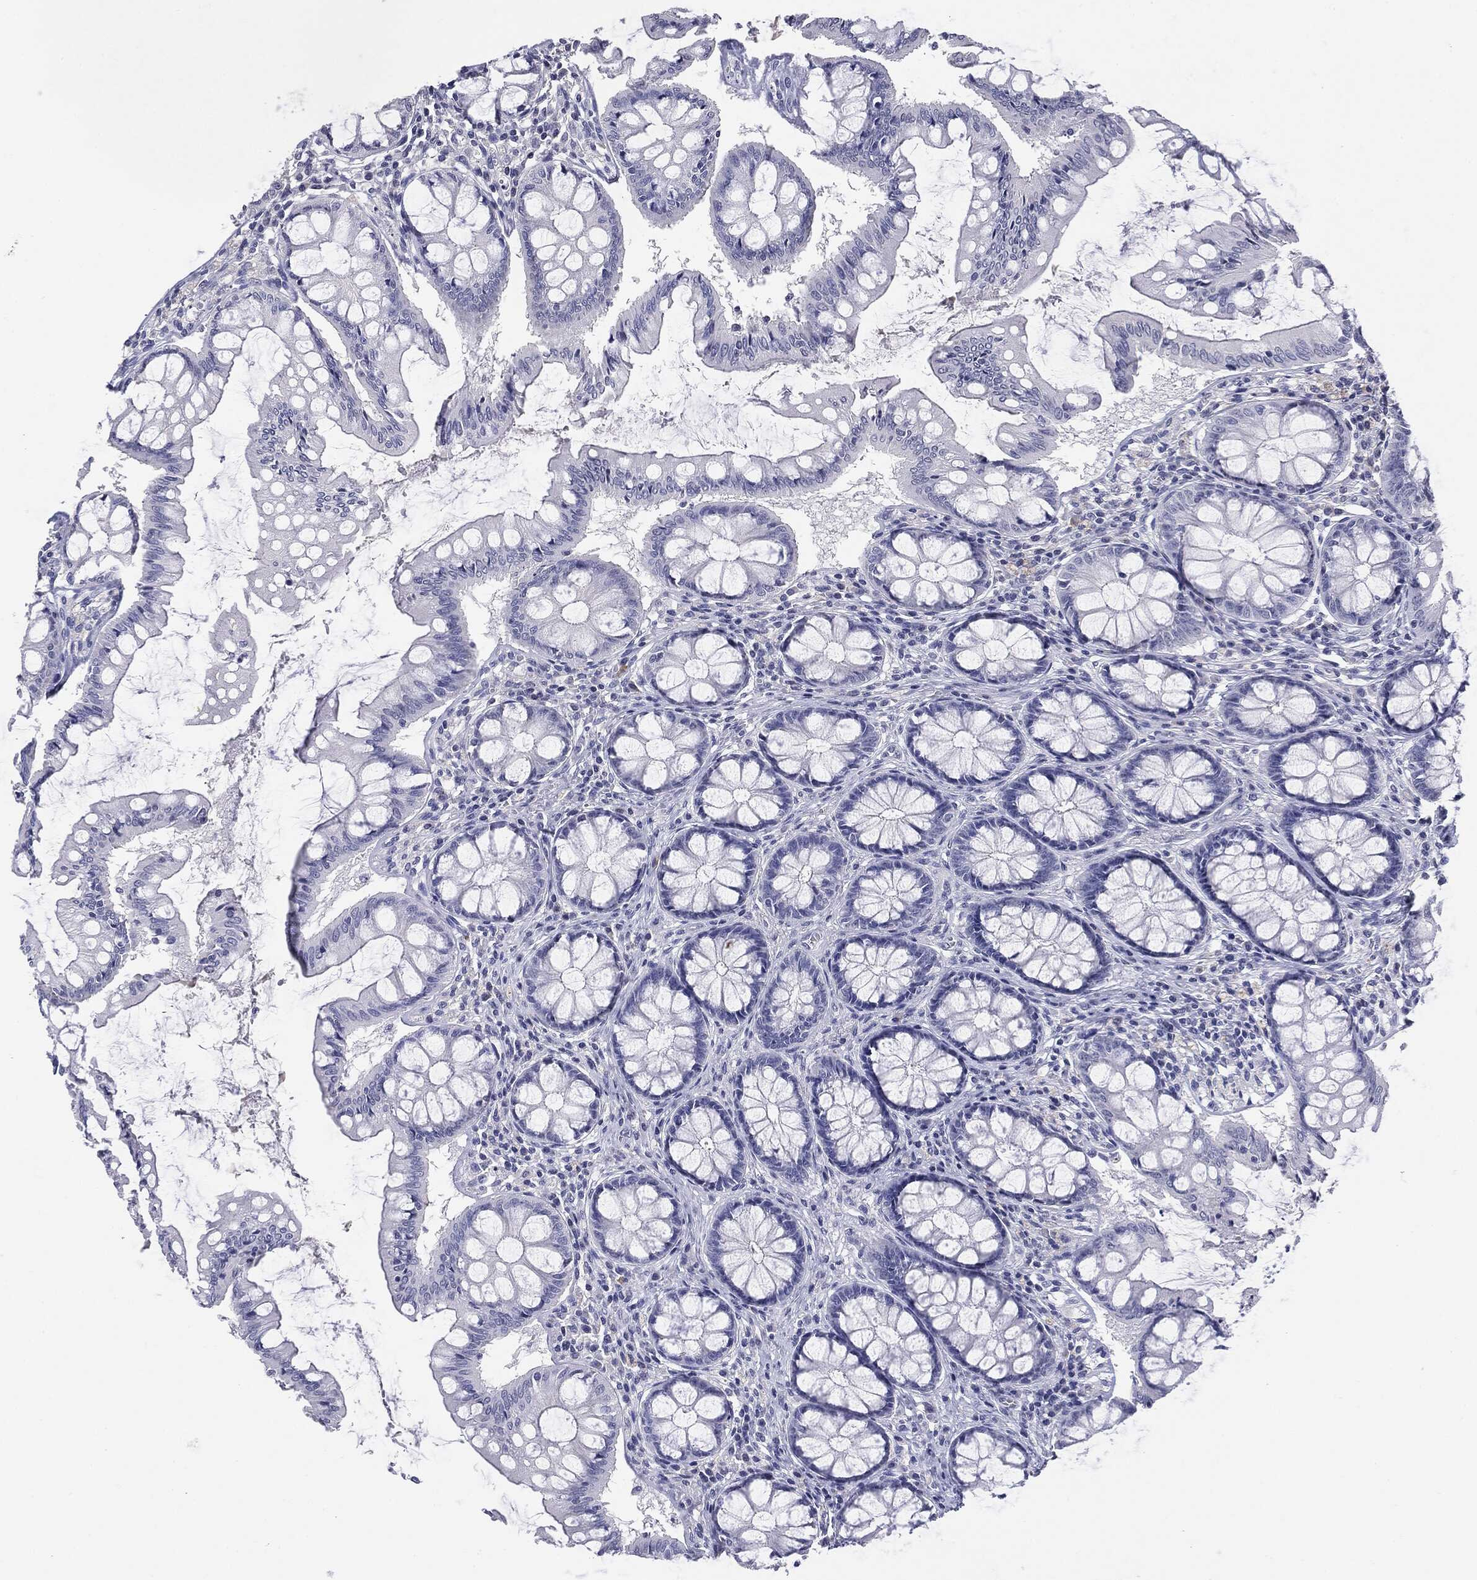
{"staining": {"intensity": "negative", "quantity": "none", "location": "none"}, "tissue": "colon", "cell_type": "Endothelial cells", "image_type": "normal", "snomed": [{"axis": "morphology", "description": "Normal tissue, NOS"}, {"axis": "topography", "description": "Colon"}], "caption": "Image shows no significant protein positivity in endothelial cells of benign colon. (DAB IHC, high magnification).", "gene": "SERPINB4", "patient": {"sex": "female", "age": 65}}